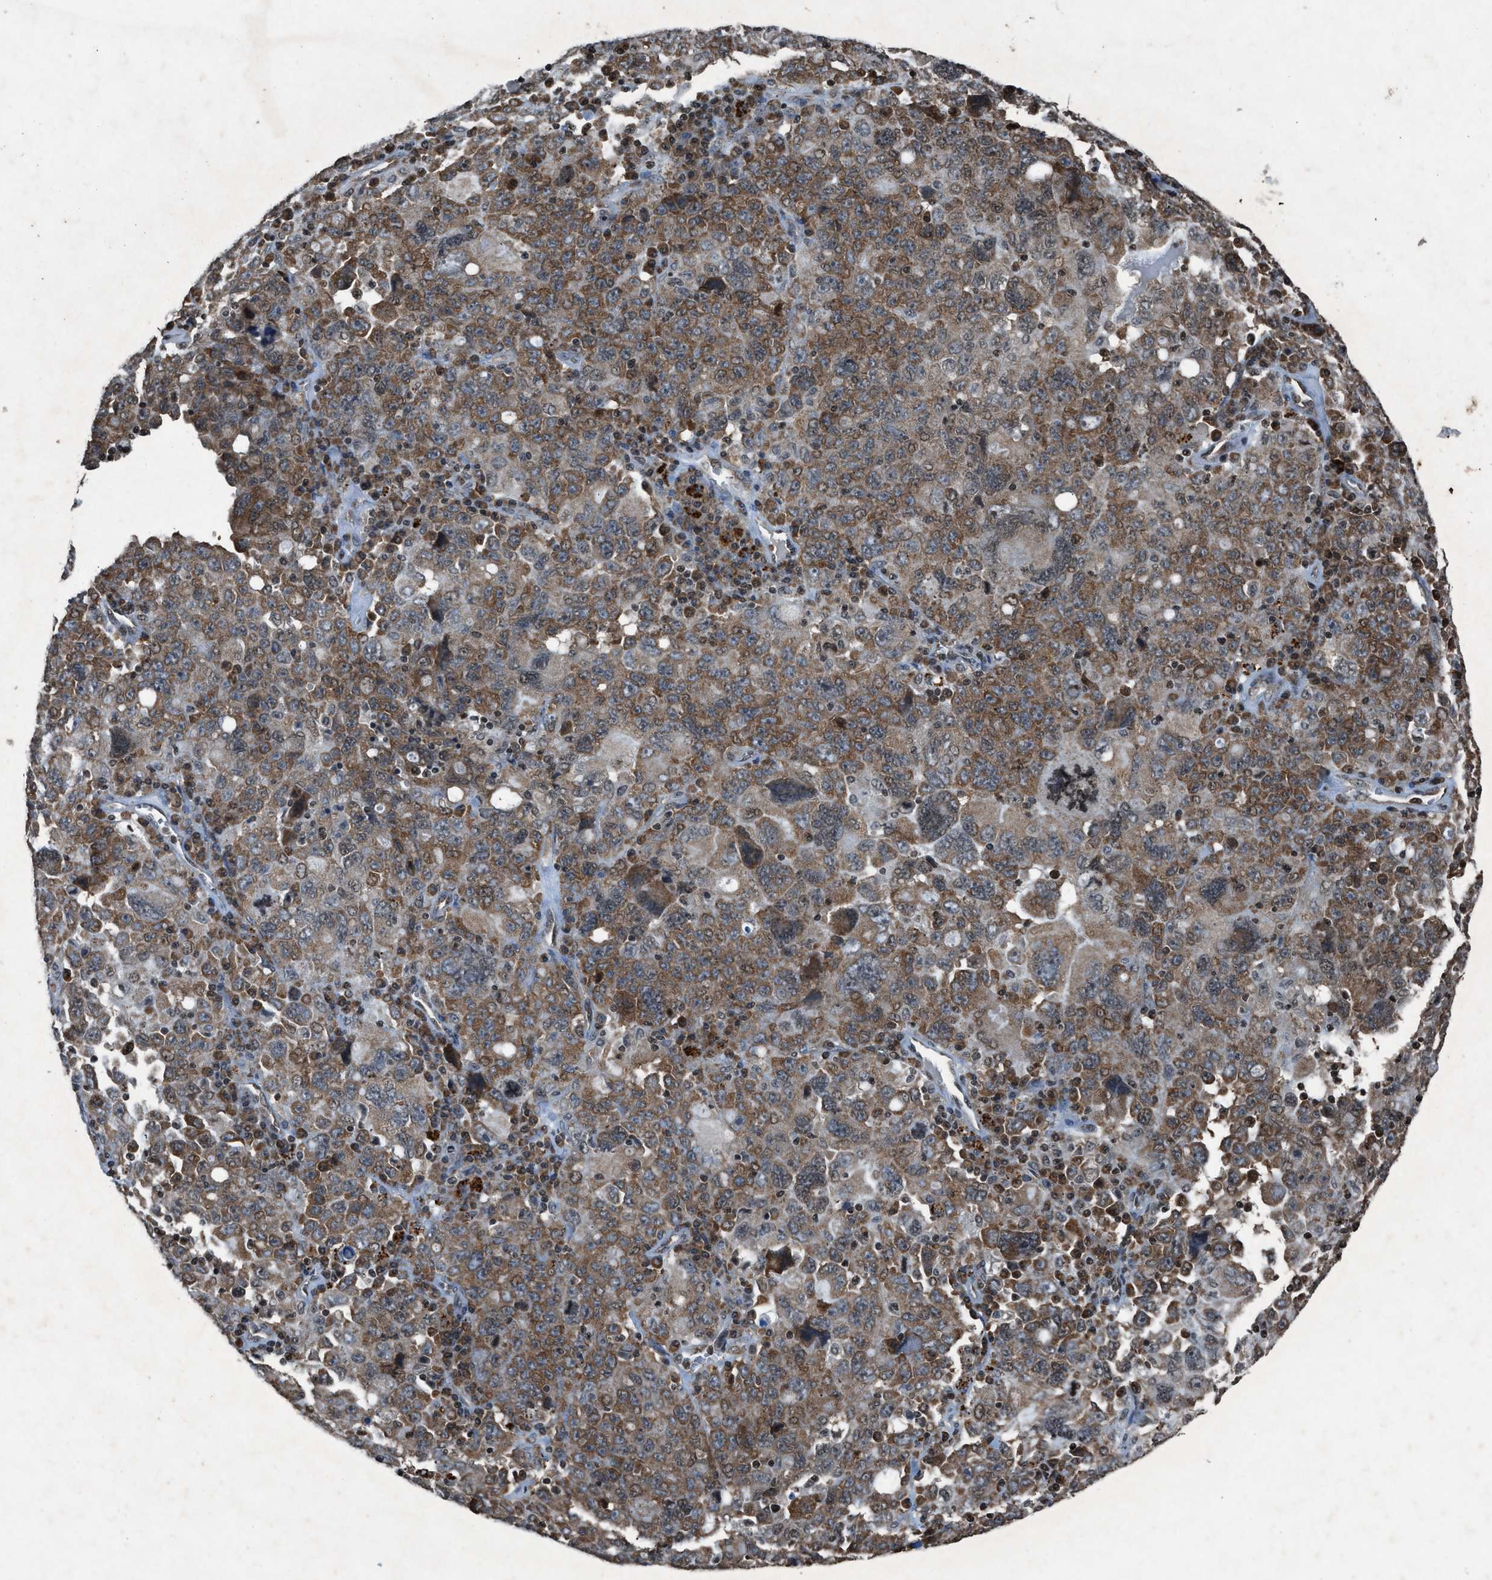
{"staining": {"intensity": "moderate", "quantity": "25%-75%", "location": "cytoplasmic/membranous,nuclear"}, "tissue": "ovarian cancer", "cell_type": "Tumor cells", "image_type": "cancer", "snomed": [{"axis": "morphology", "description": "Carcinoma, endometroid"}, {"axis": "topography", "description": "Ovary"}], "caption": "Immunohistochemistry of ovarian endometroid carcinoma demonstrates medium levels of moderate cytoplasmic/membranous and nuclear positivity in approximately 25%-75% of tumor cells. (Brightfield microscopy of DAB IHC at high magnification).", "gene": "NXF1", "patient": {"sex": "female", "age": 62}}